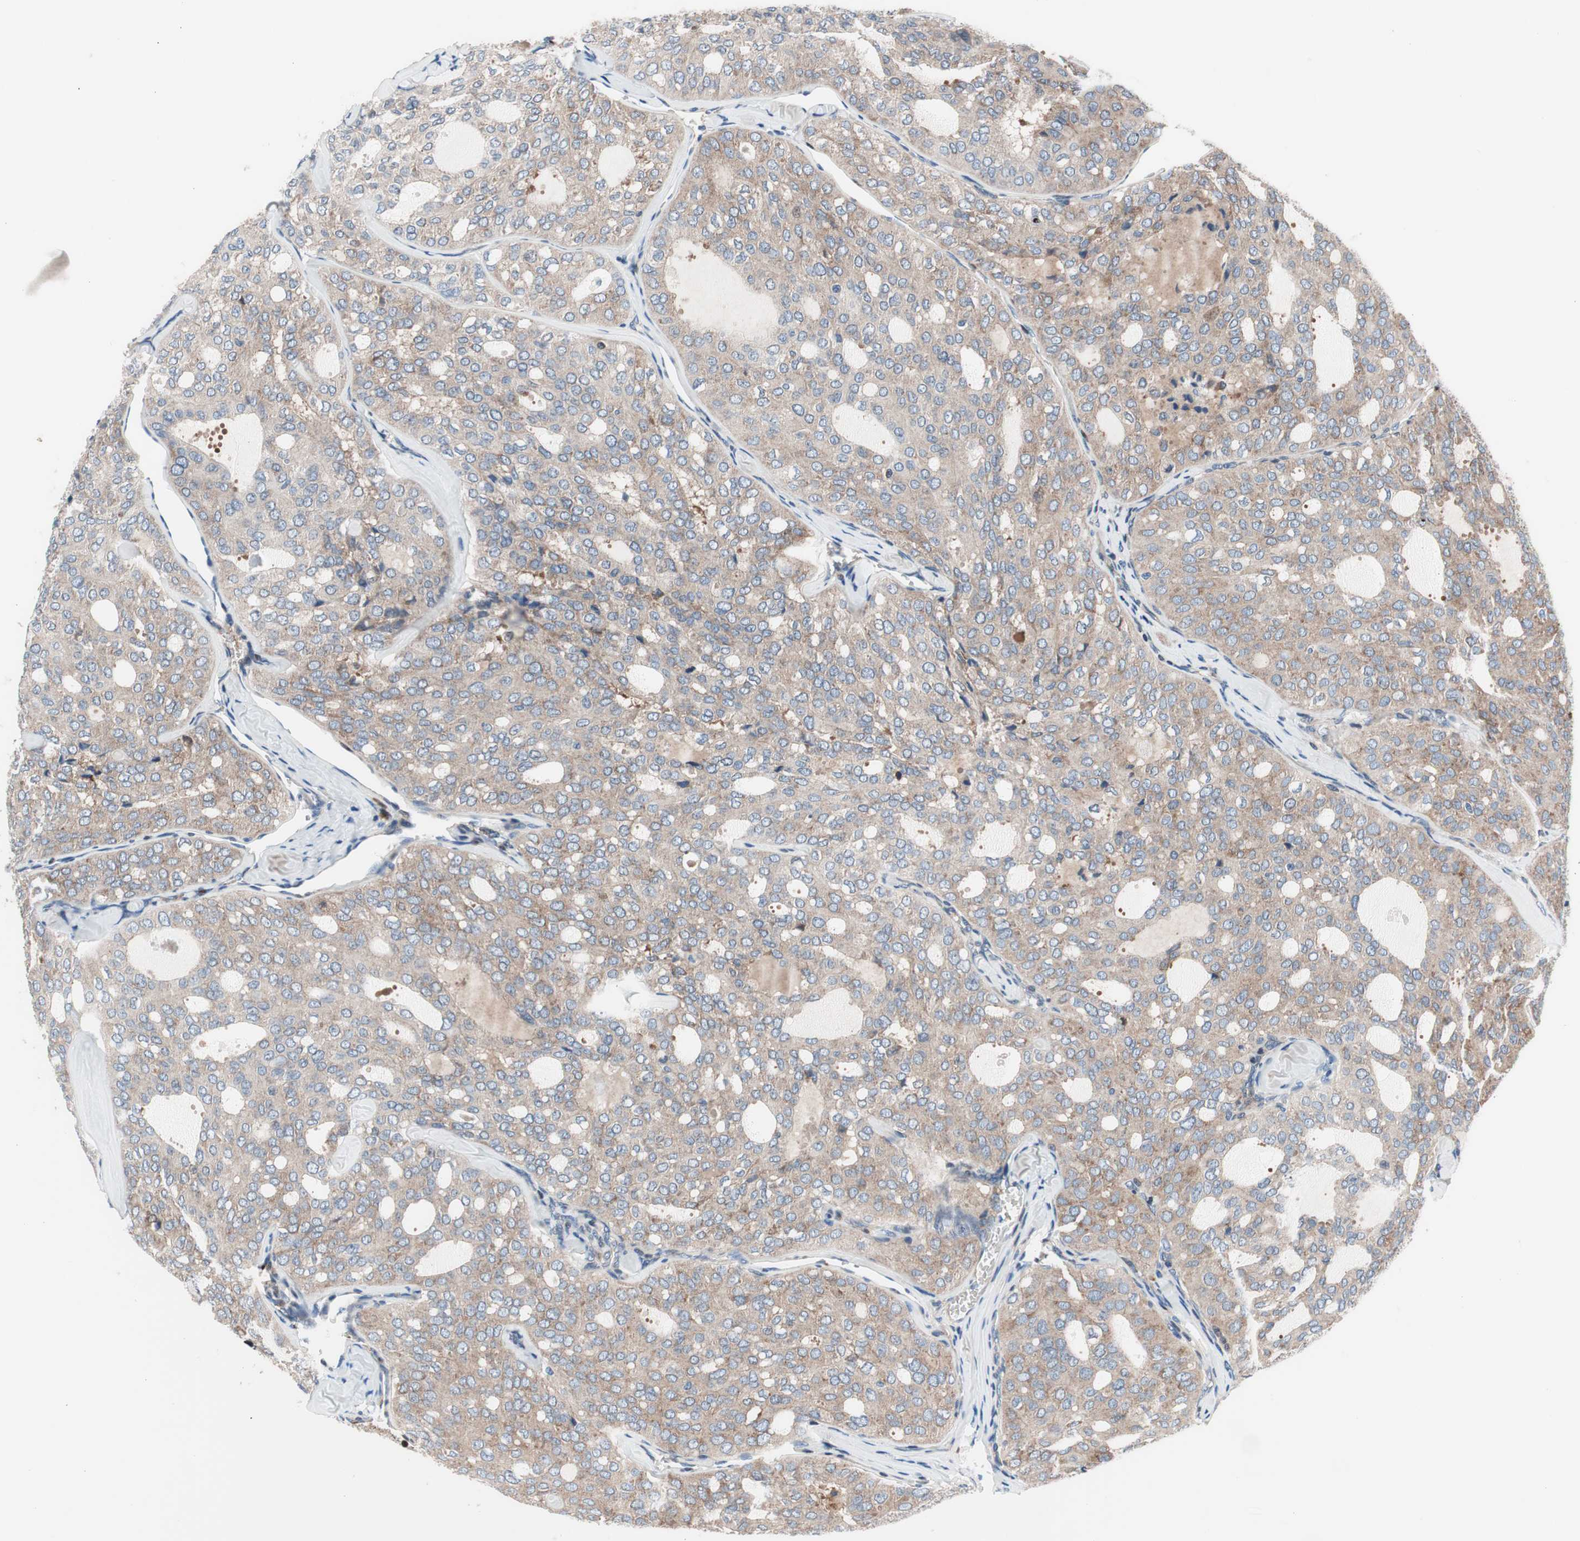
{"staining": {"intensity": "weak", "quantity": ">75%", "location": "cytoplasmic/membranous"}, "tissue": "thyroid cancer", "cell_type": "Tumor cells", "image_type": "cancer", "snomed": [{"axis": "morphology", "description": "Follicular adenoma carcinoma, NOS"}, {"axis": "topography", "description": "Thyroid gland"}], "caption": "IHC image of neoplastic tissue: thyroid cancer stained using immunohistochemistry displays low levels of weak protein expression localized specifically in the cytoplasmic/membranous of tumor cells, appearing as a cytoplasmic/membranous brown color.", "gene": "PRDX2", "patient": {"sex": "male", "age": 75}}